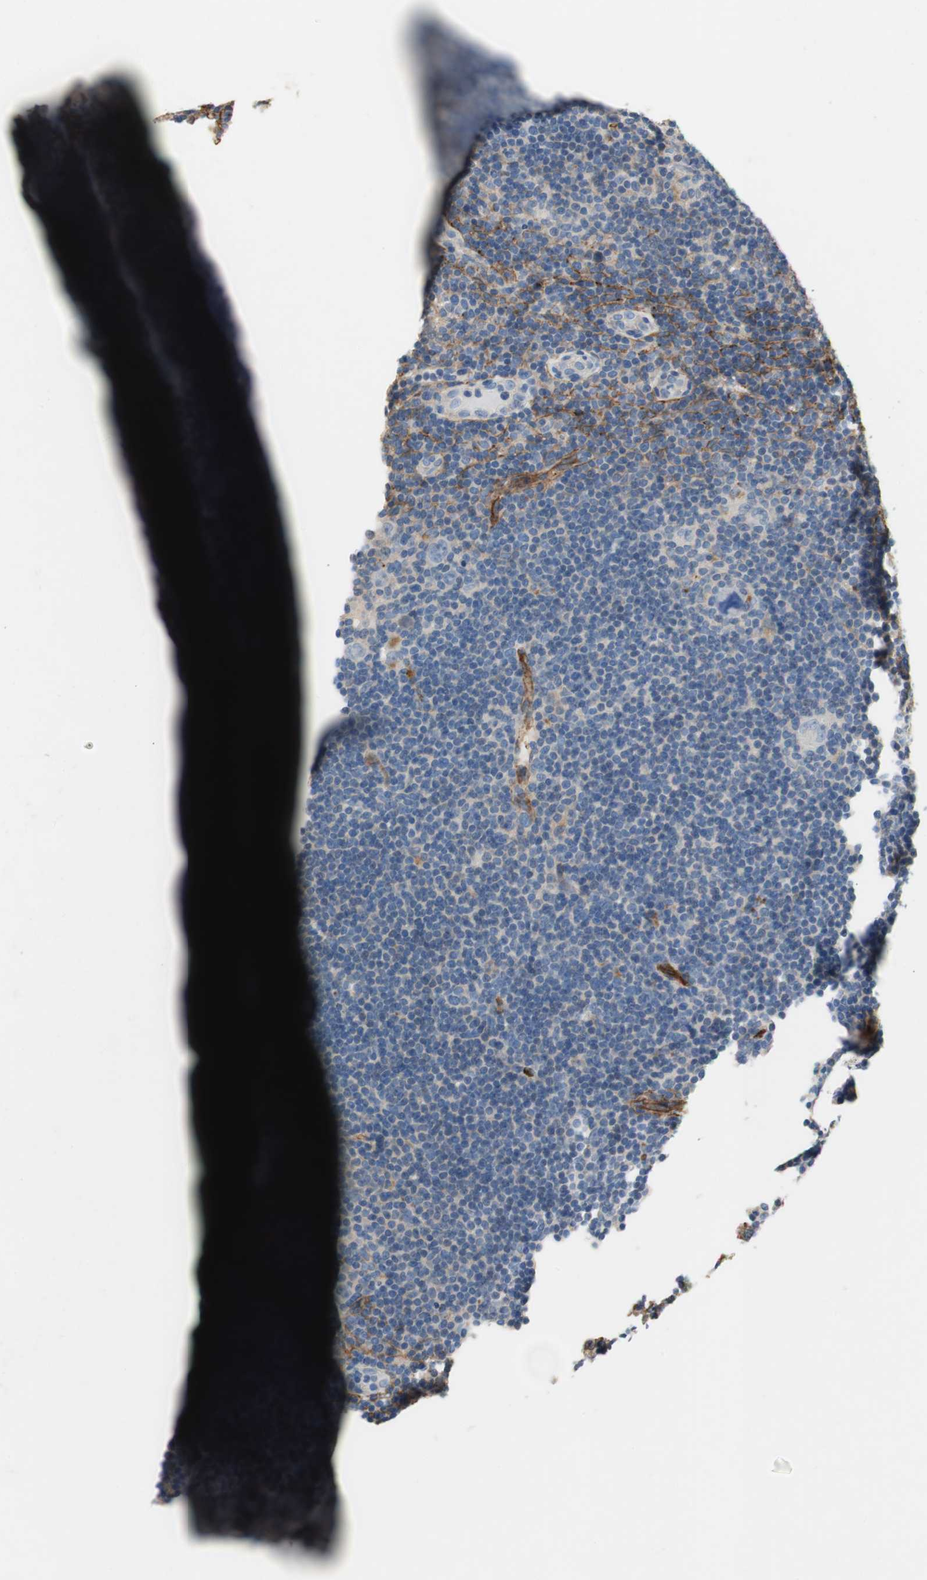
{"staining": {"intensity": "weak", "quantity": "25%-75%", "location": "cytoplasmic/membranous"}, "tissue": "lymphoma", "cell_type": "Tumor cells", "image_type": "cancer", "snomed": [{"axis": "morphology", "description": "Hodgkin's disease, NOS"}, {"axis": "topography", "description": "Lymph node"}], "caption": "High-power microscopy captured an IHC photomicrograph of Hodgkin's disease, revealing weak cytoplasmic/membranous positivity in about 25%-75% of tumor cells.", "gene": "ALPL", "patient": {"sex": "female", "age": 57}}